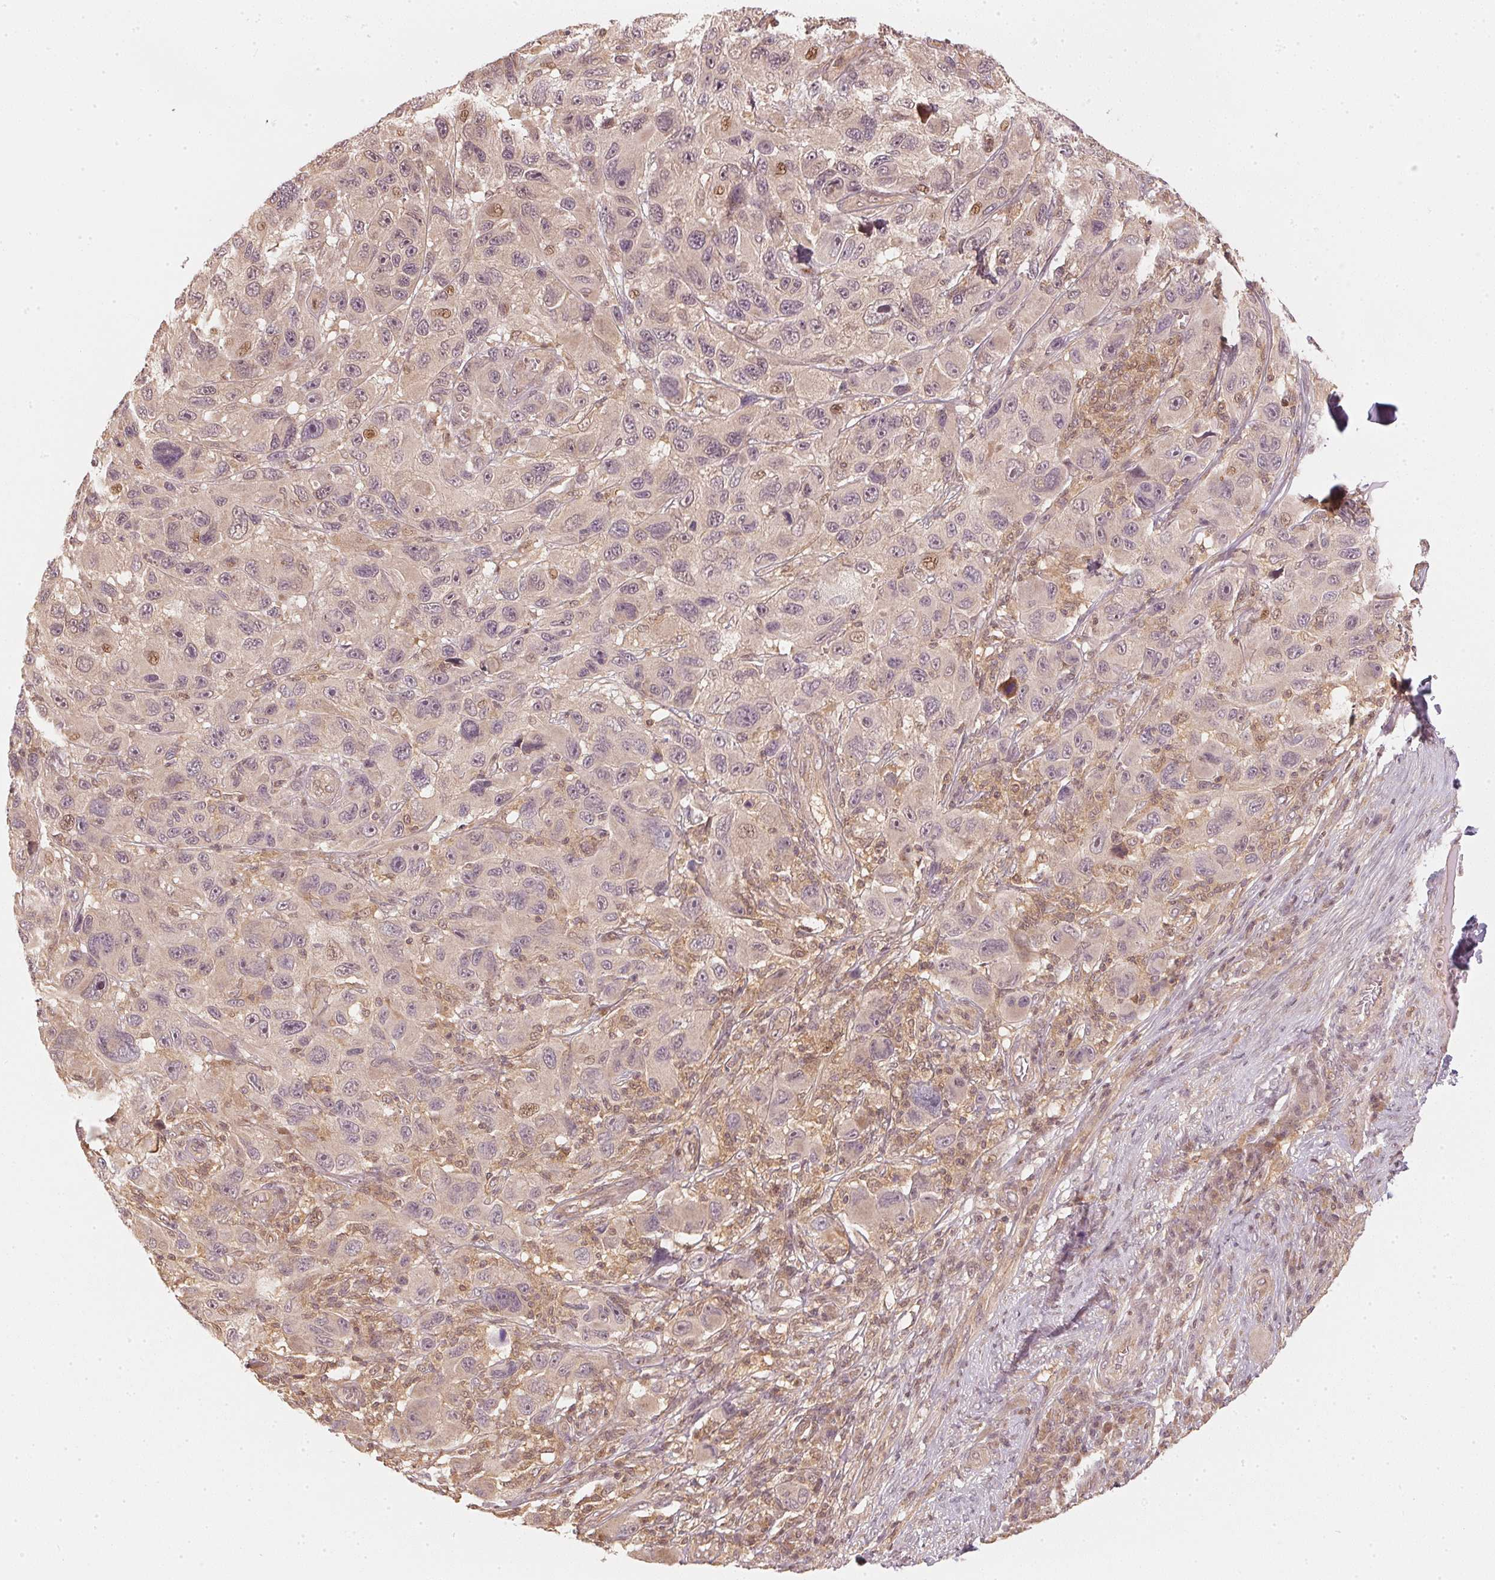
{"staining": {"intensity": "moderate", "quantity": "<25%", "location": "nuclear"}, "tissue": "melanoma", "cell_type": "Tumor cells", "image_type": "cancer", "snomed": [{"axis": "morphology", "description": "Malignant melanoma, NOS"}, {"axis": "topography", "description": "Skin"}], "caption": "Immunohistochemistry (IHC) of human melanoma displays low levels of moderate nuclear positivity in approximately <25% of tumor cells.", "gene": "UBE2L3", "patient": {"sex": "male", "age": 53}}